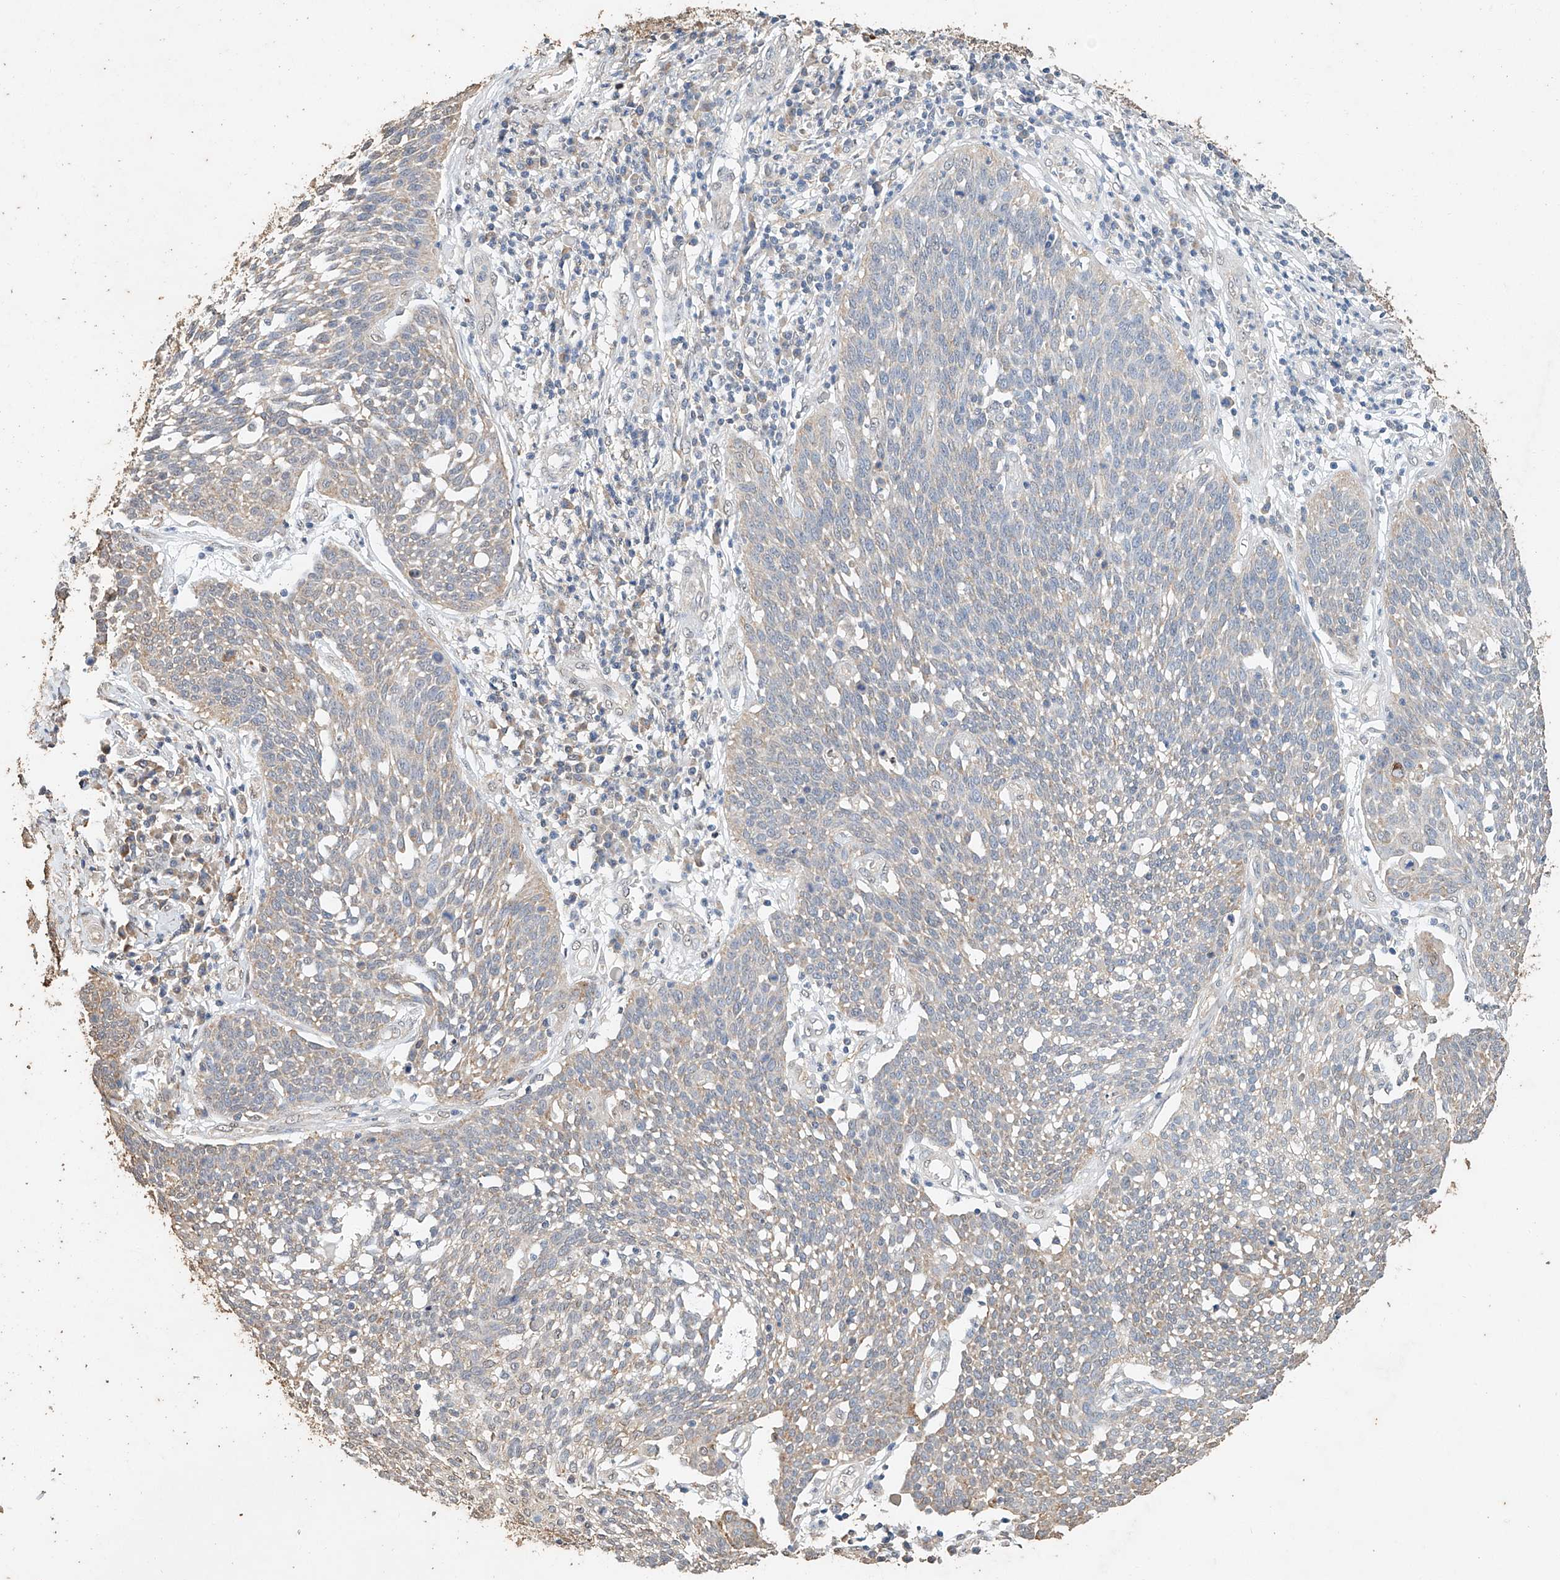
{"staining": {"intensity": "moderate", "quantity": "<25%", "location": "cytoplasmic/membranous"}, "tissue": "cervical cancer", "cell_type": "Tumor cells", "image_type": "cancer", "snomed": [{"axis": "morphology", "description": "Squamous cell carcinoma, NOS"}, {"axis": "topography", "description": "Cervix"}], "caption": "Cervical cancer stained for a protein displays moderate cytoplasmic/membranous positivity in tumor cells.", "gene": "CERS4", "patient": {"sex": "female", "age": 34}}